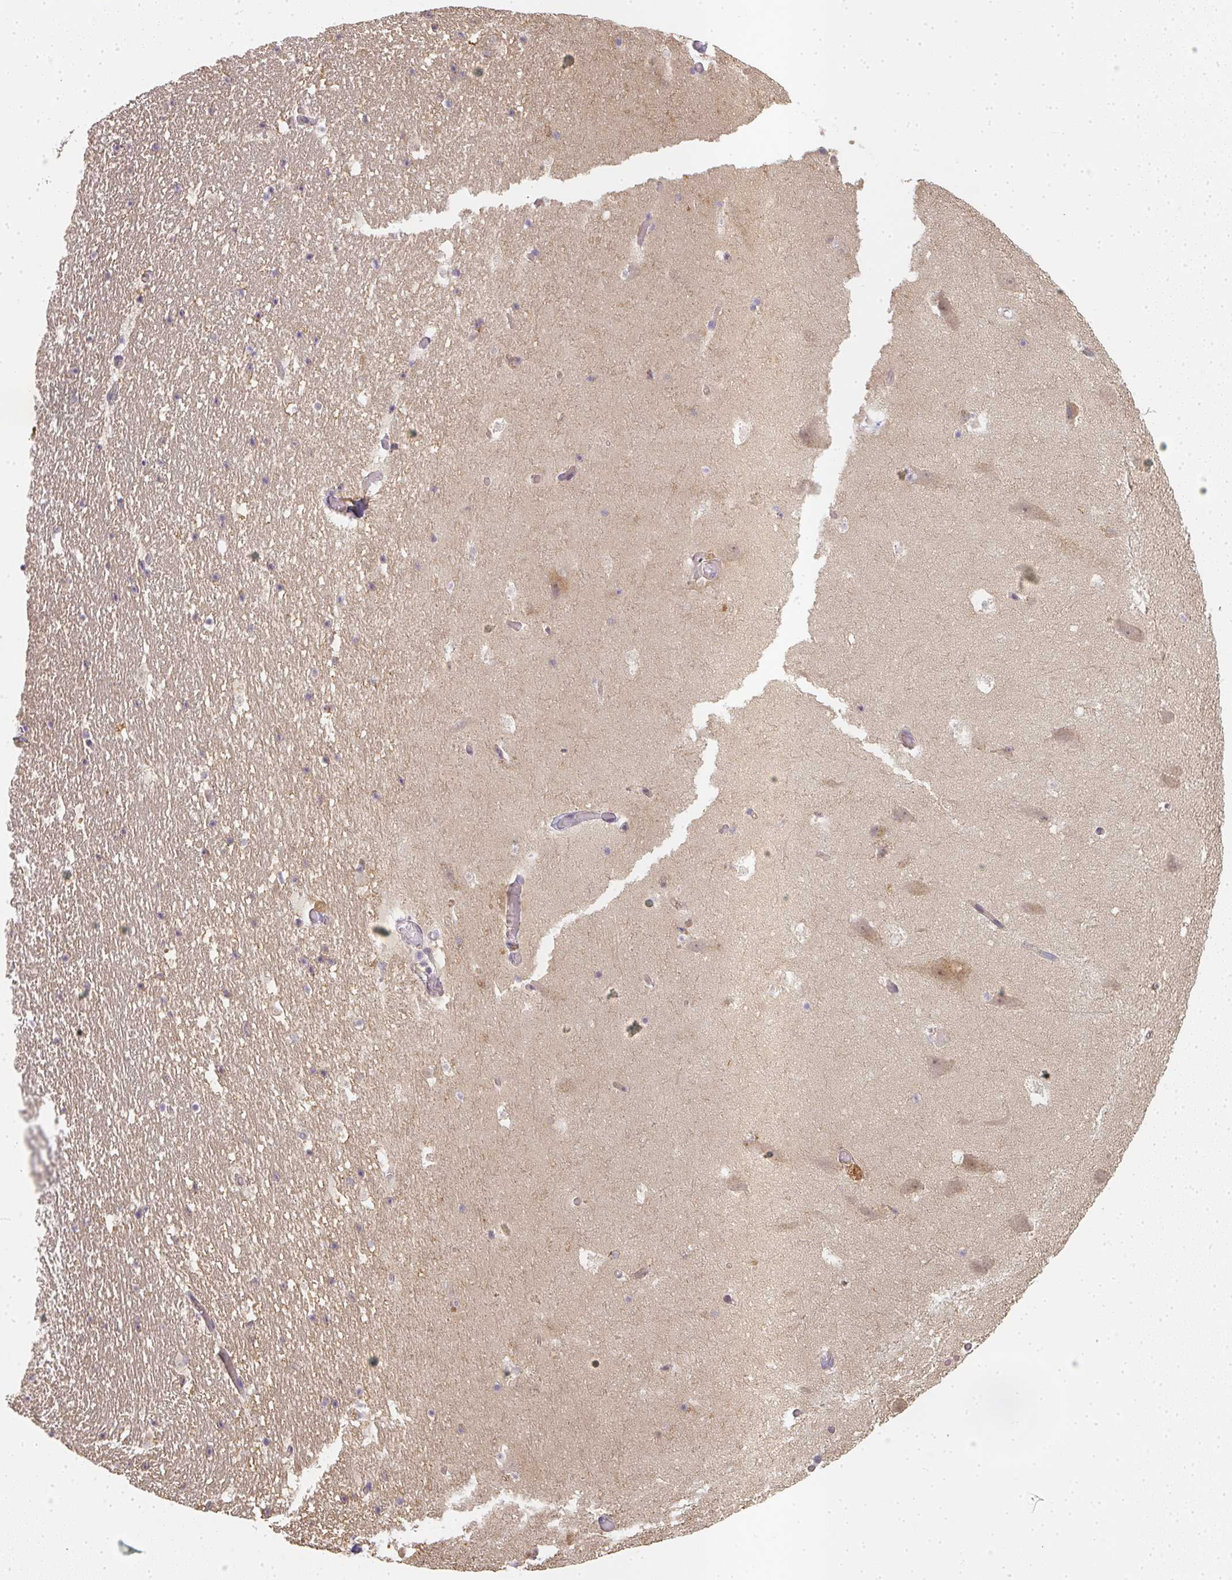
{"staining": {"intensity": "negative", "quantity": "none", "location": "none"}, "tissue": "hippocampus", "cell_type": "Glial cells", "image_type": "normal", "snomed": [{"axis": "morphology", "description": "Normal tissue, NOS"}, {"axis": "topography", "description": "Hippocampus"}], "caption": "DAB immunohistochemical staining of normal hippocampus exhibits no significant staining in glial cells. (Brightfield microscopy of DAB (3,3'-diaminobenzidine) immunohistochemistry at high magnification).", "gene": "SLC35B3", "patient": {"sex": "female", "age": 42}}